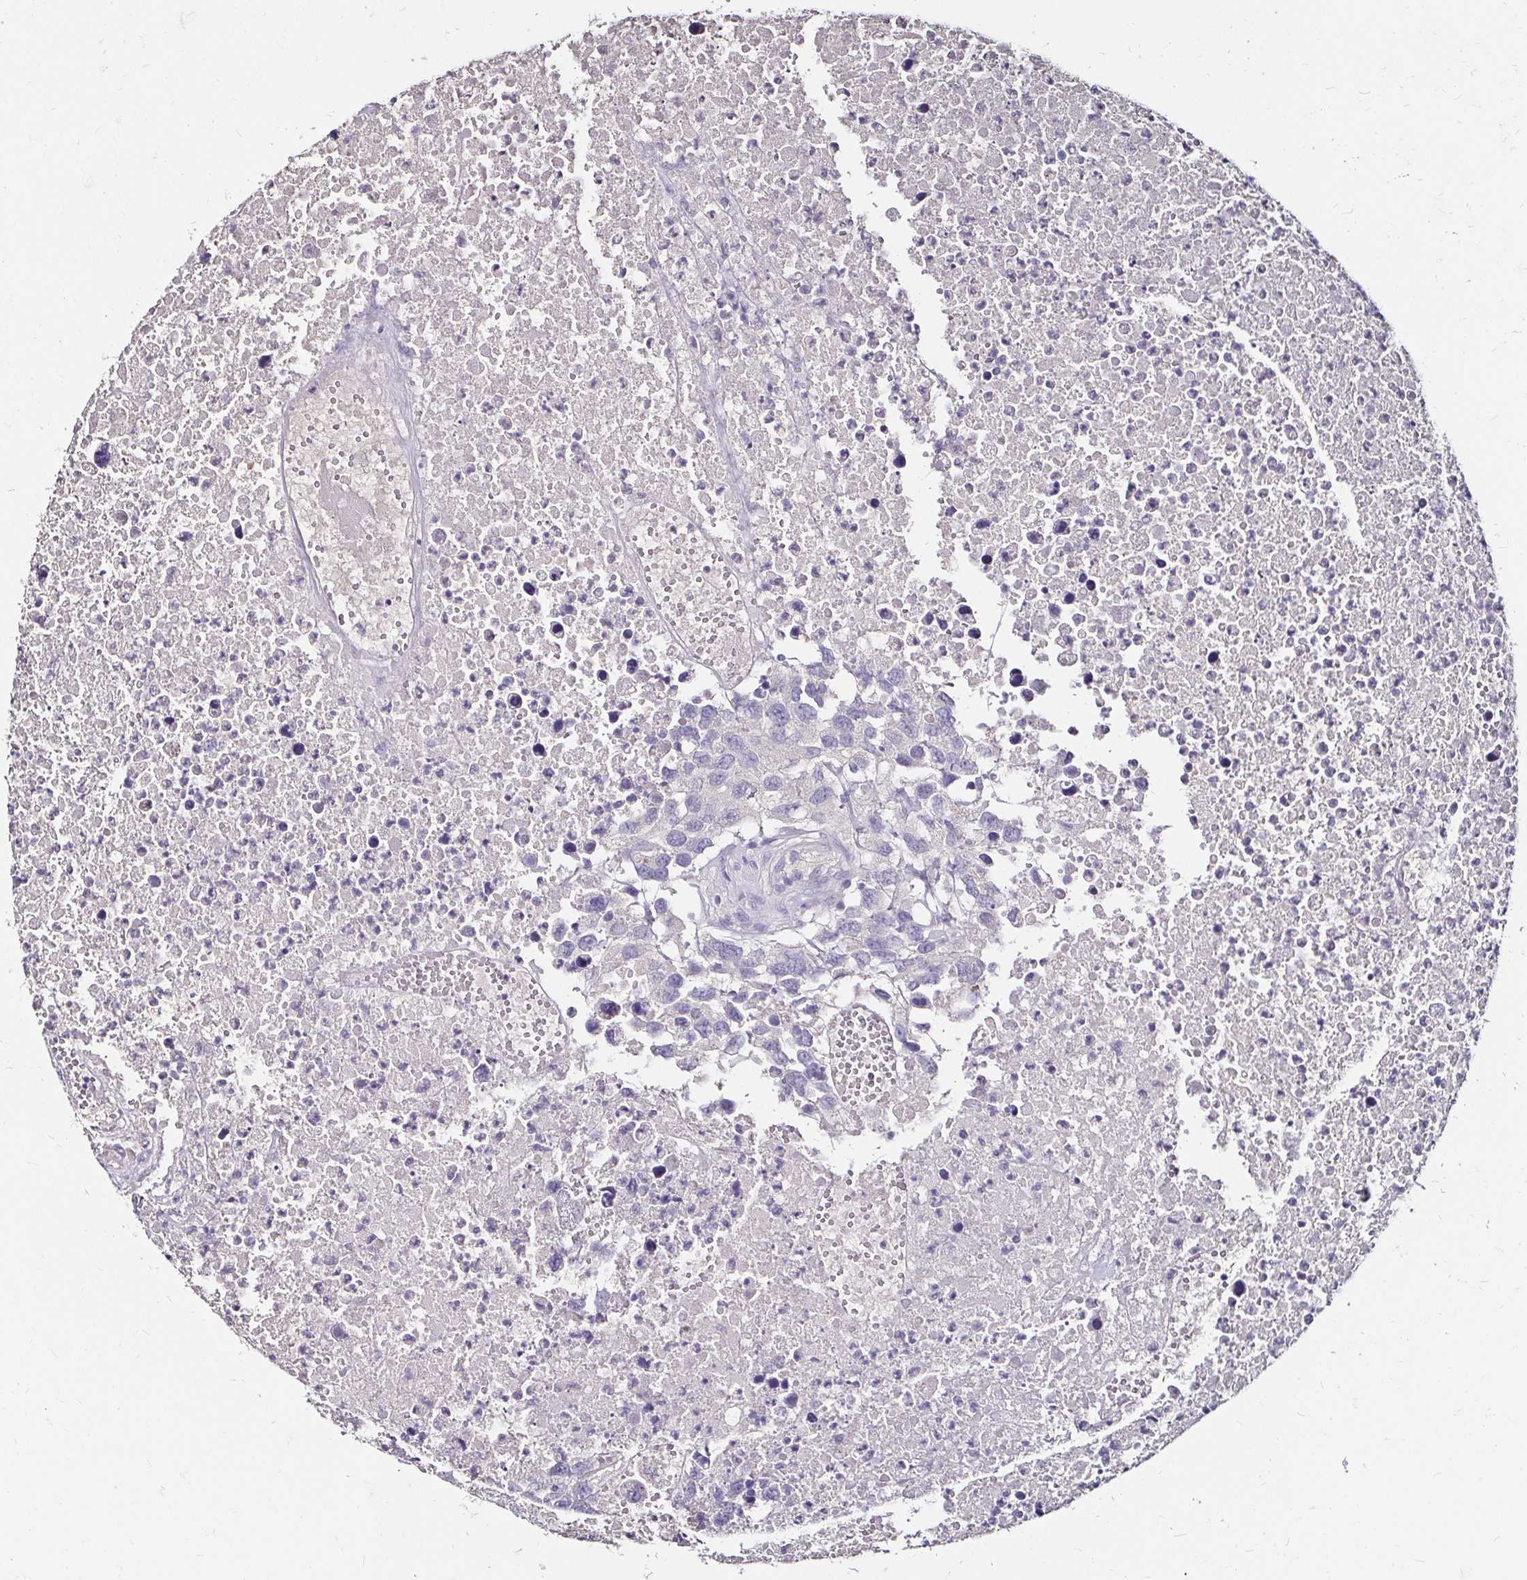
{"staining": {"intensity": "negative", "quantity": "none", "location": "none"}, "tissue": "testis cancer", "cell_type": "Tumor cells", "image_type": "cancer", "snomed": [{"axis": "morphology", "description": "Carcinoma, Embryonal, NOS"}, {"axis": "topography", "description": "Testis"}], "caption": "A high-resolution histopathology image shows IHC staining of testis cancer, which exhibits no significant positivity in tumor cells.", "gene": "SCG3", "patient": {"sex": "male", "age": 83}}